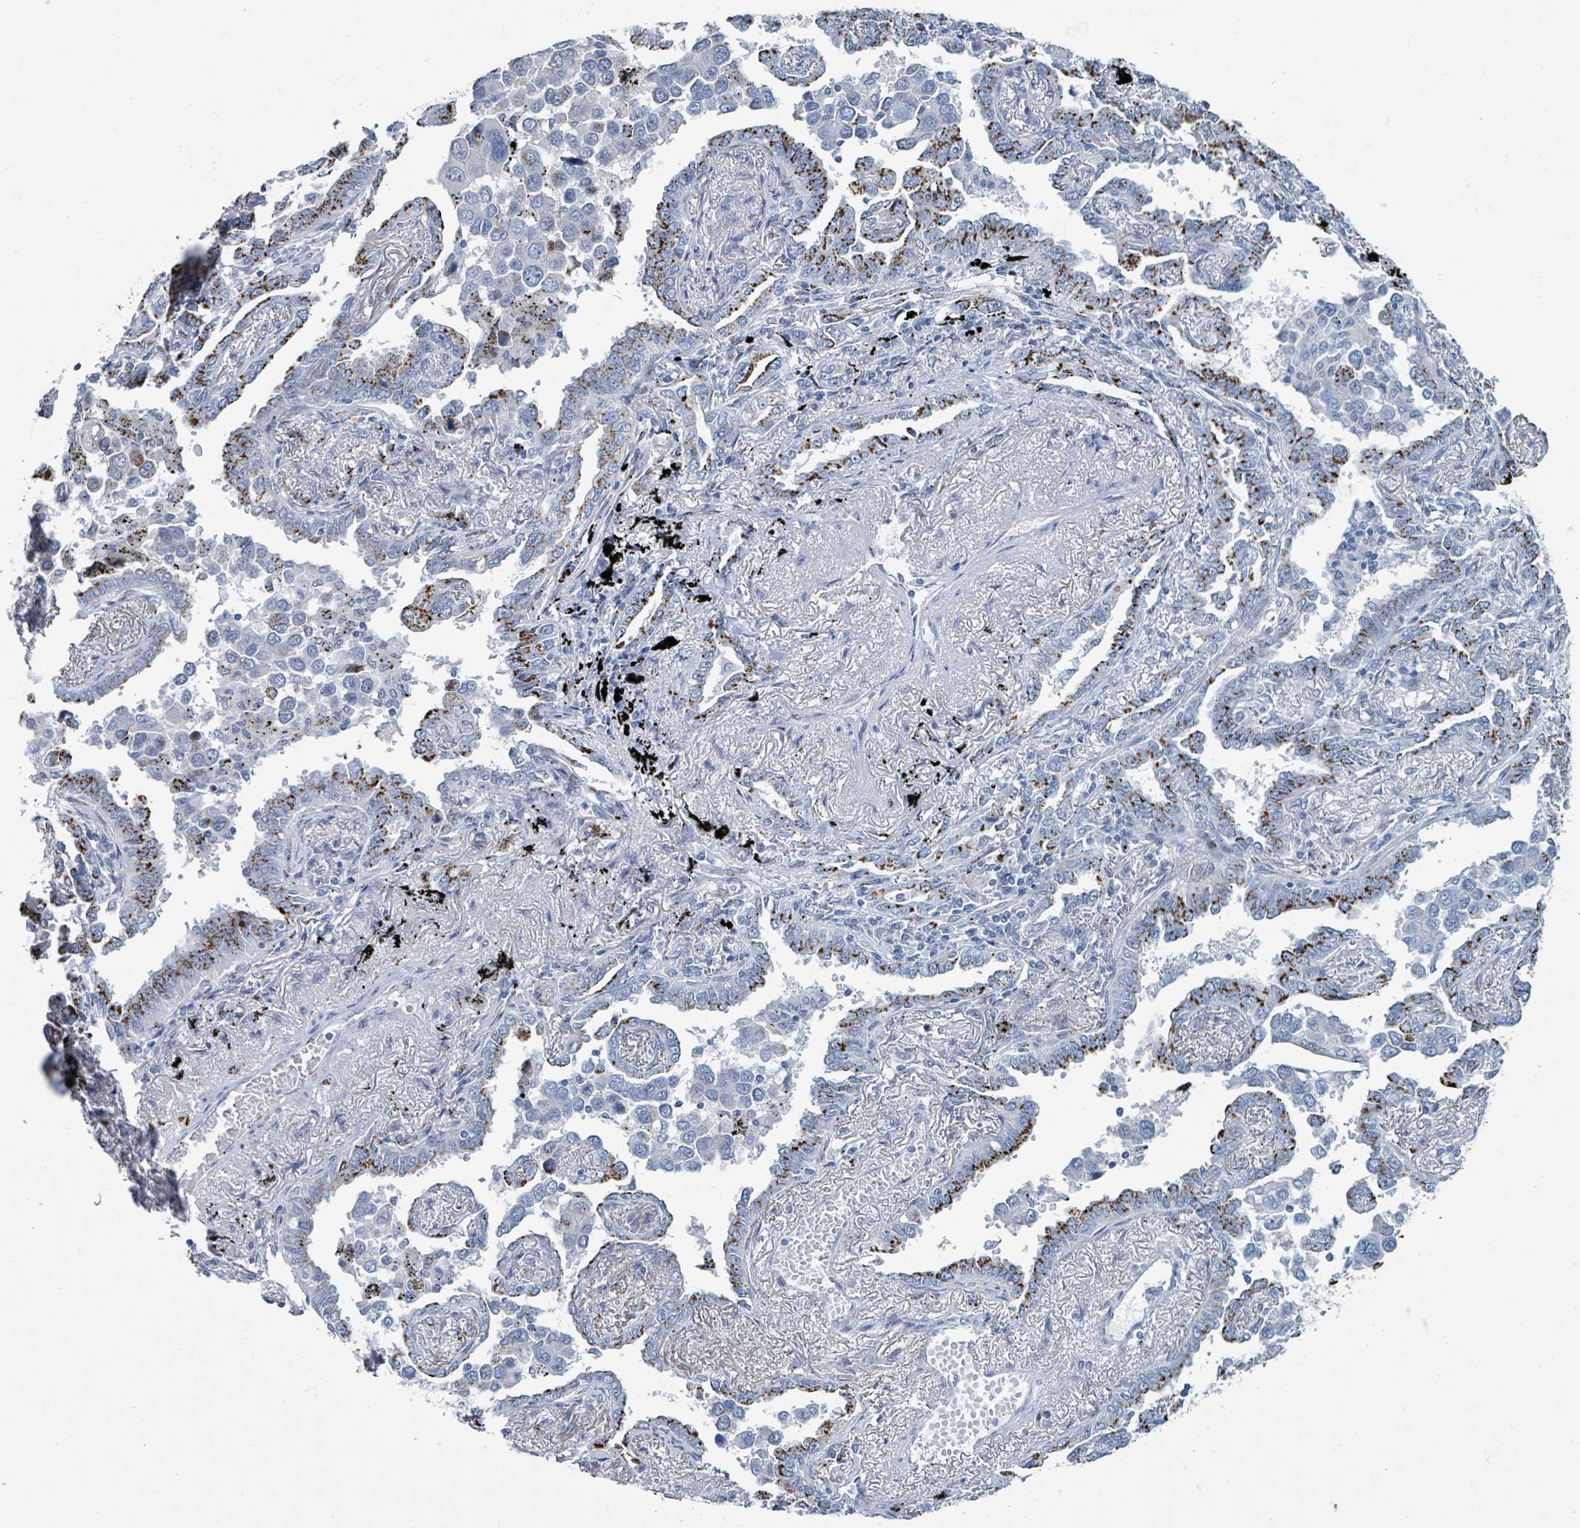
{"staining": {"intensity": "strong", "quantity": "25%-75%", "location": "cytoplasmic/membranous"}, "tissue": "lung cancer", "cell_type": "Tumor cells", "image_type": "cancer", "snomed": [{"axis": "morphology", "description": "Adenocarcinoma, NOS"}, {"axis": "topography", "description": "Lung"}], "caption": "The immunohistochemical stain labels strong cytoplasmic/membranous positivity in tumor cells of adenocarcinoma (lung) tissue. (IHC, brightfield microscopy, high magnification).", "gene": "DCAF5", "patient": {"sex": "male", "age": 67}}